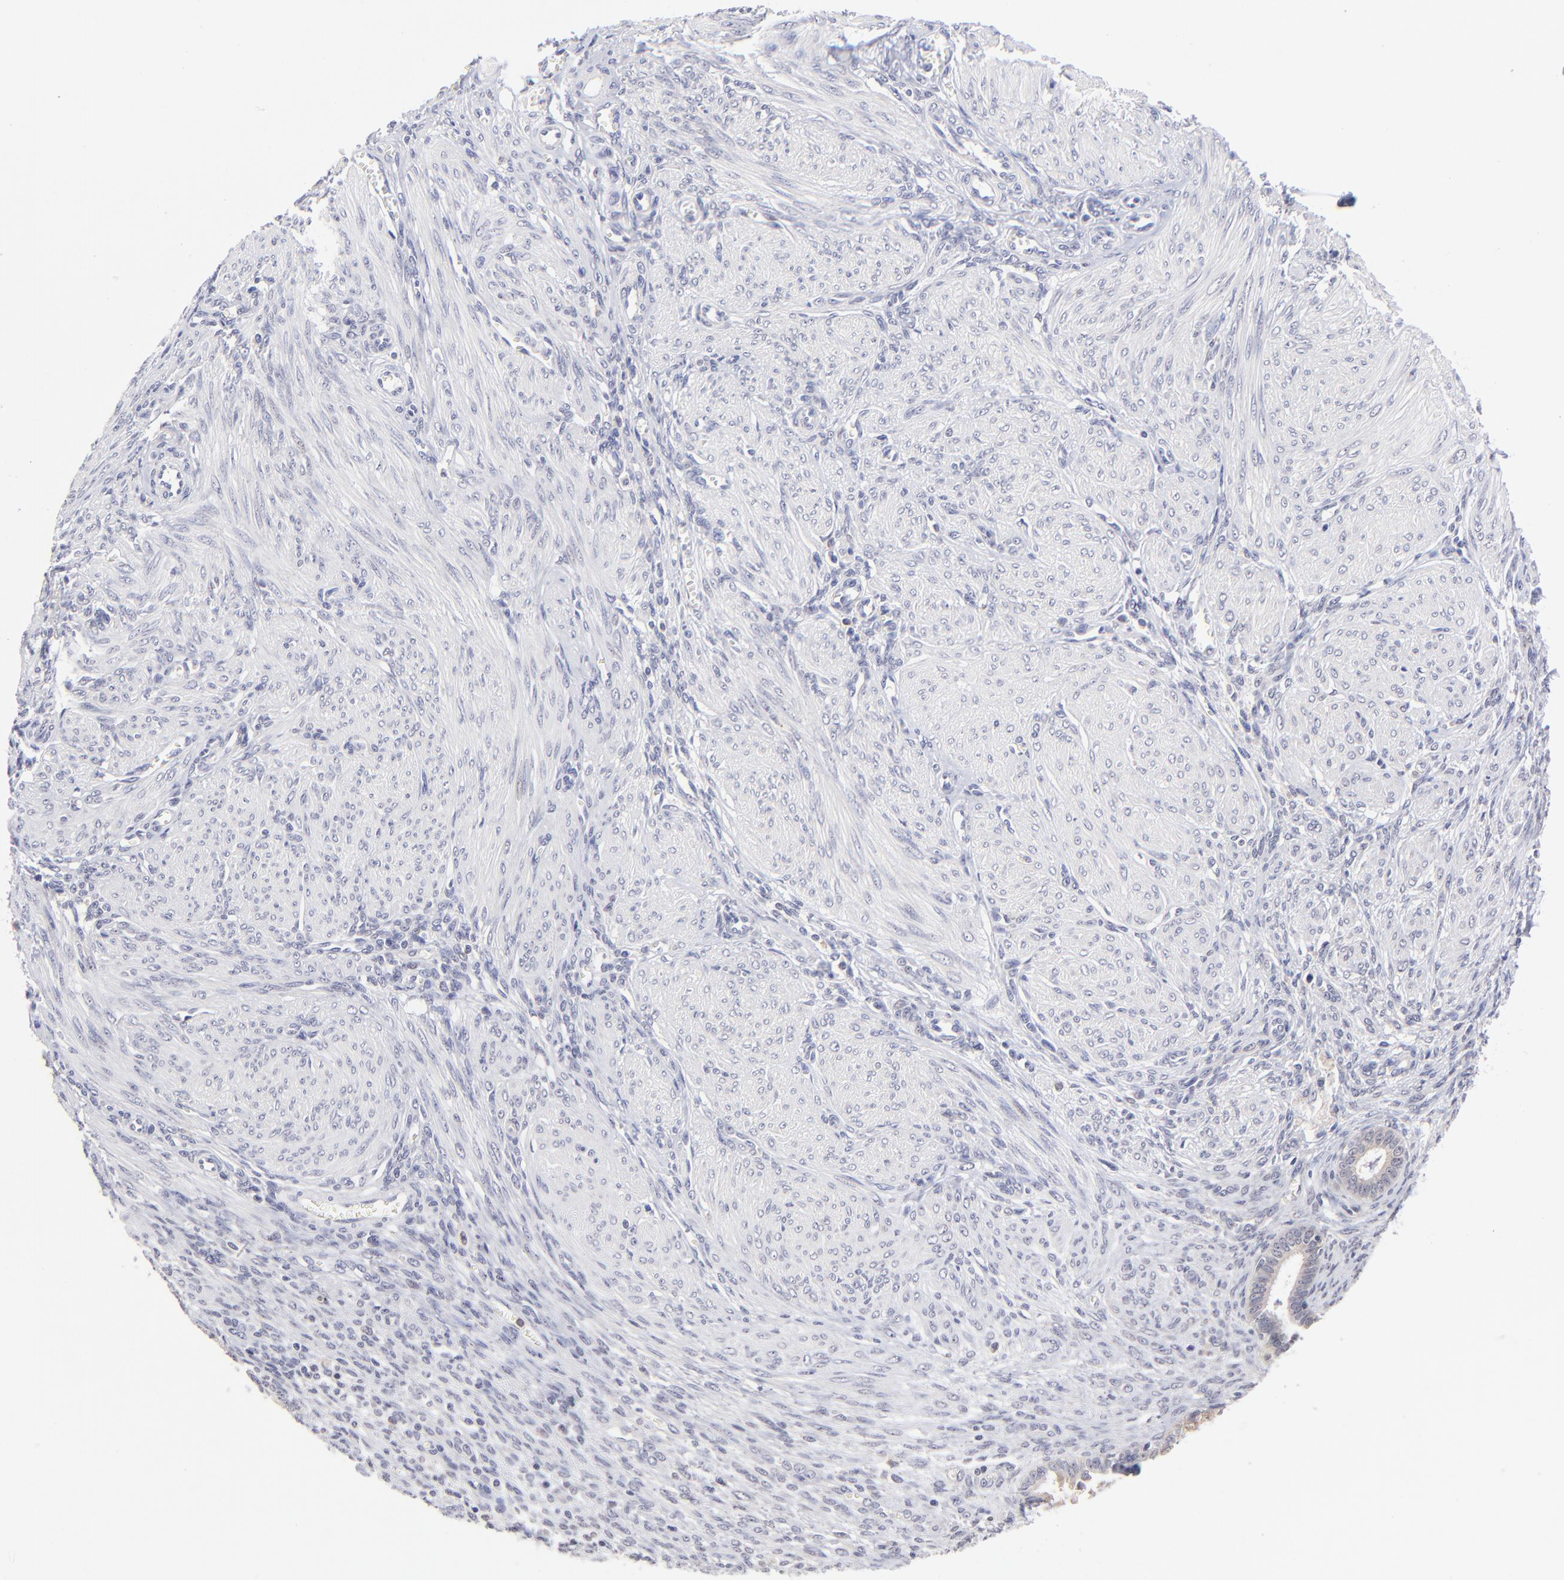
{"staining": {"intensity": "negative", "quantity": "none", "location": "none"}, "tissue": "endometrium", "cell_type": "Cells in endometrial stroma", "image_type": "normal", "snomed": [{"axis": "morphology", "description": "Normal tissue, NOS"}, {"axis": "topography", "description": "Endometrium"}], "caption": "Immunohistochemistry micrograph of benign endometrium: human endometrium stained with DAB demonstrates no significant protein staining in cells in endometrial stroma.", "gene": "ZNF155", "patient": {"sex": "female", "age": 72}}